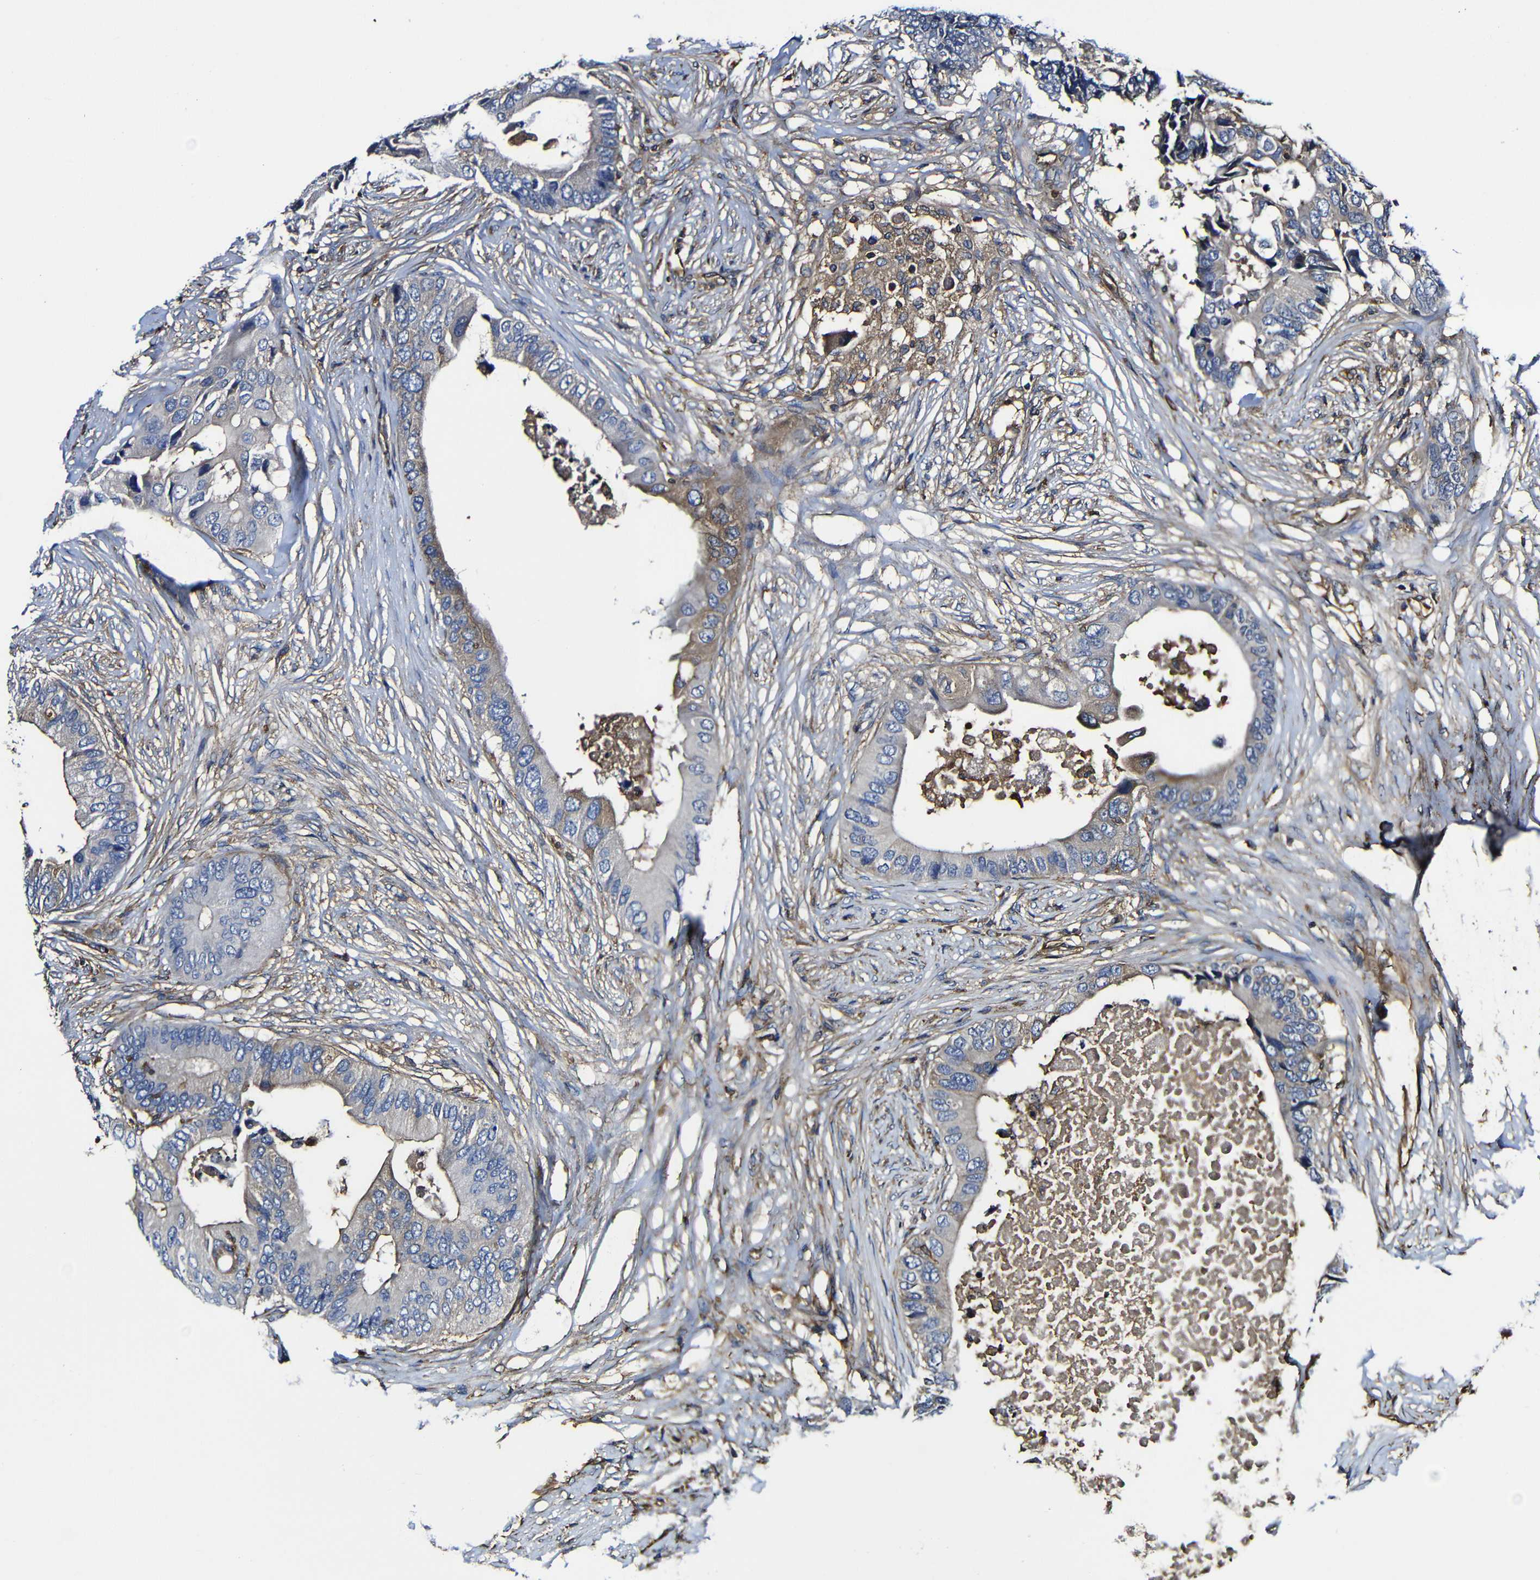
{"staining": {"intensity": "moderate", "quantity": "<25%", "location": "cytoplasmic/membranous"}, "tissue": "colorectal cancer", "cell_type": "Tumor cells", "image_type": "cancer", "snomed": [{"axis": "morphology", "description": "Adenocarcinoma, NOS"}, {"axis": "topography", "description": "Colon"}], "caption": "The micrograph shows immunohistochemical staining of colorectal cancer. There is moderate cytoplasmic/membranous expression is appreciated in approximately <25% of tumor cells. (IHC, brightfield microscopy, high magnification).", "gene": "MSN", "patient": {"sex": "male", "age": 71}}